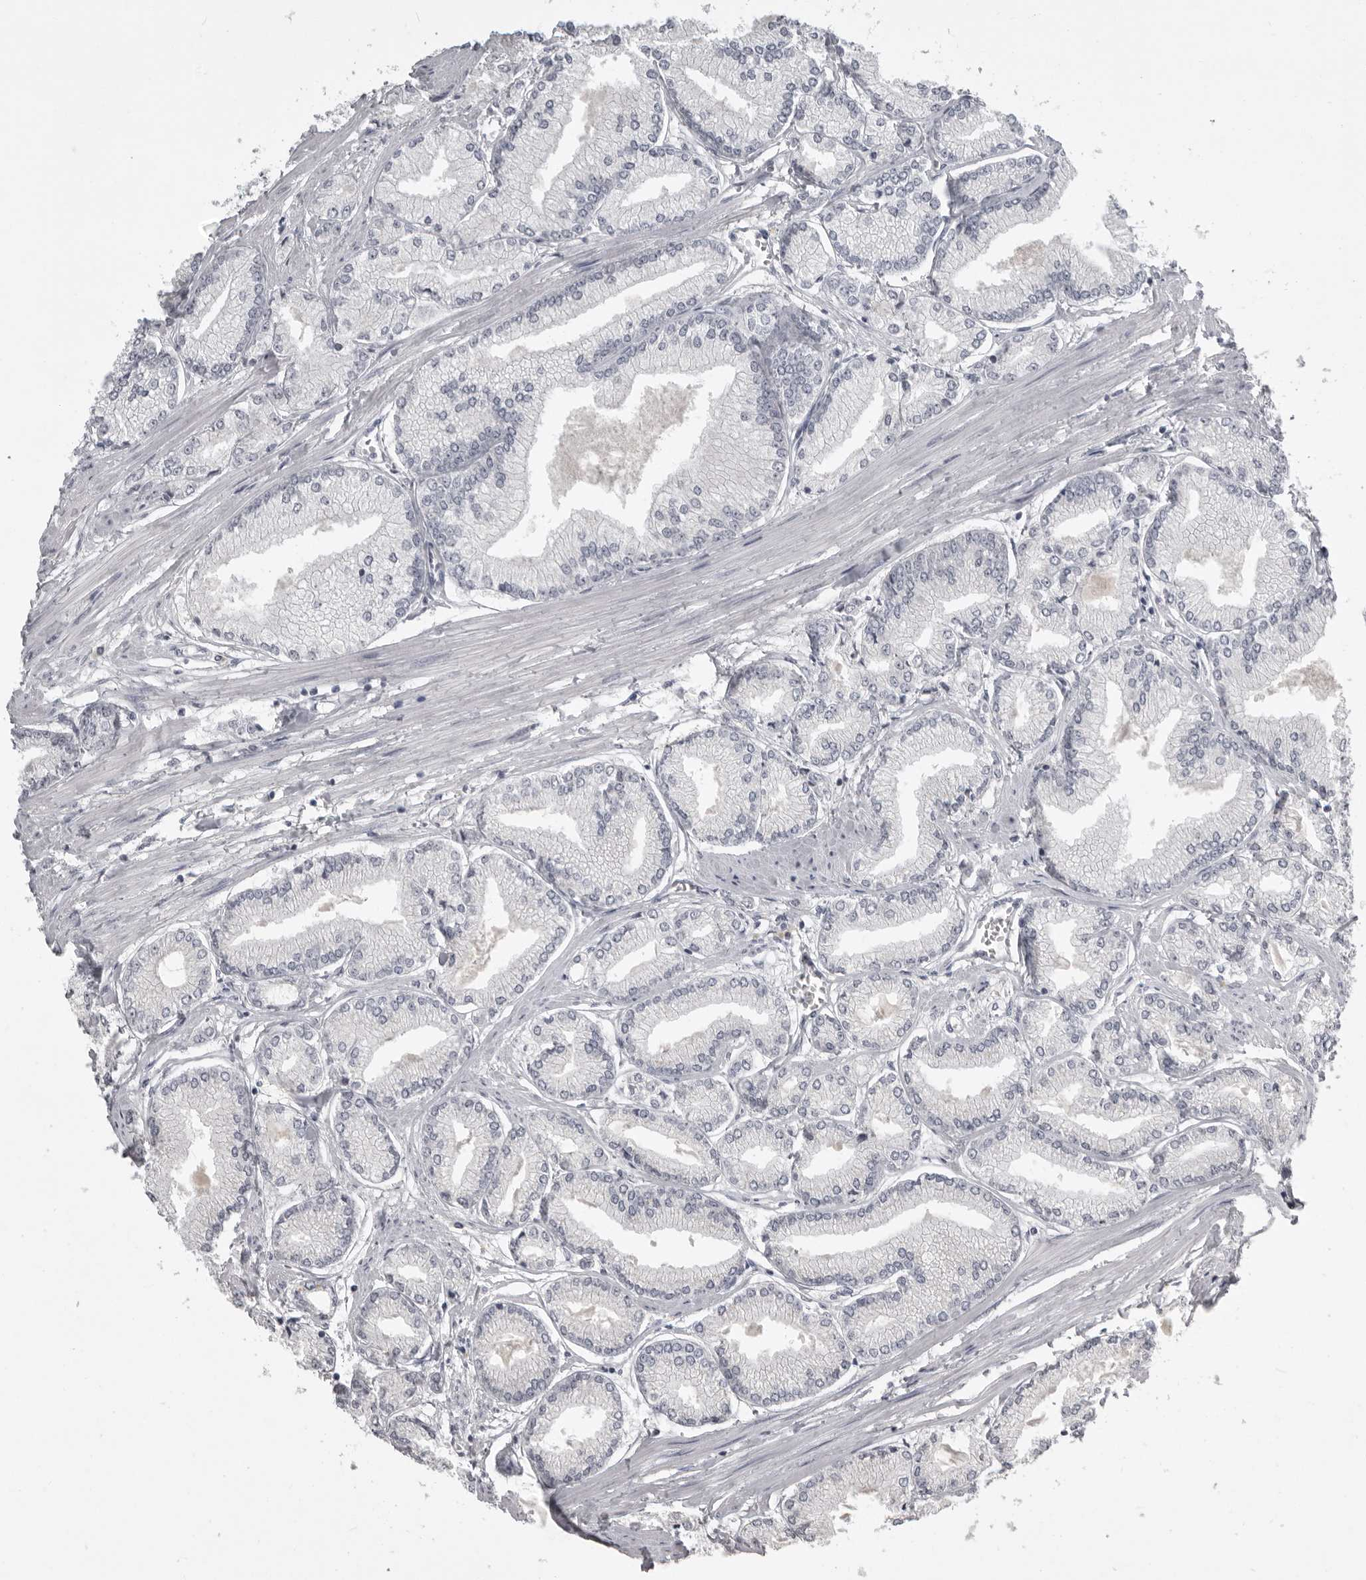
{"staining": {"intensity": "negative", "quantity": "none", "location": "none"}, "tissue": "prostate cancer", "cell_type": "Tumor cells", "image_type": "cancer", "snomed": [{"axis": "morphology", "description": "Adenocarcinoma, Low grade"}, {"axis": "topography", "description": "Prostate"}], "caption": "Image shows no protein staining in tumor cells of prostate cancer (low-grade adenocarcinoma) tissue.", "gene": "MRTO4", "patient": {"sex": "male", "age": 52}}